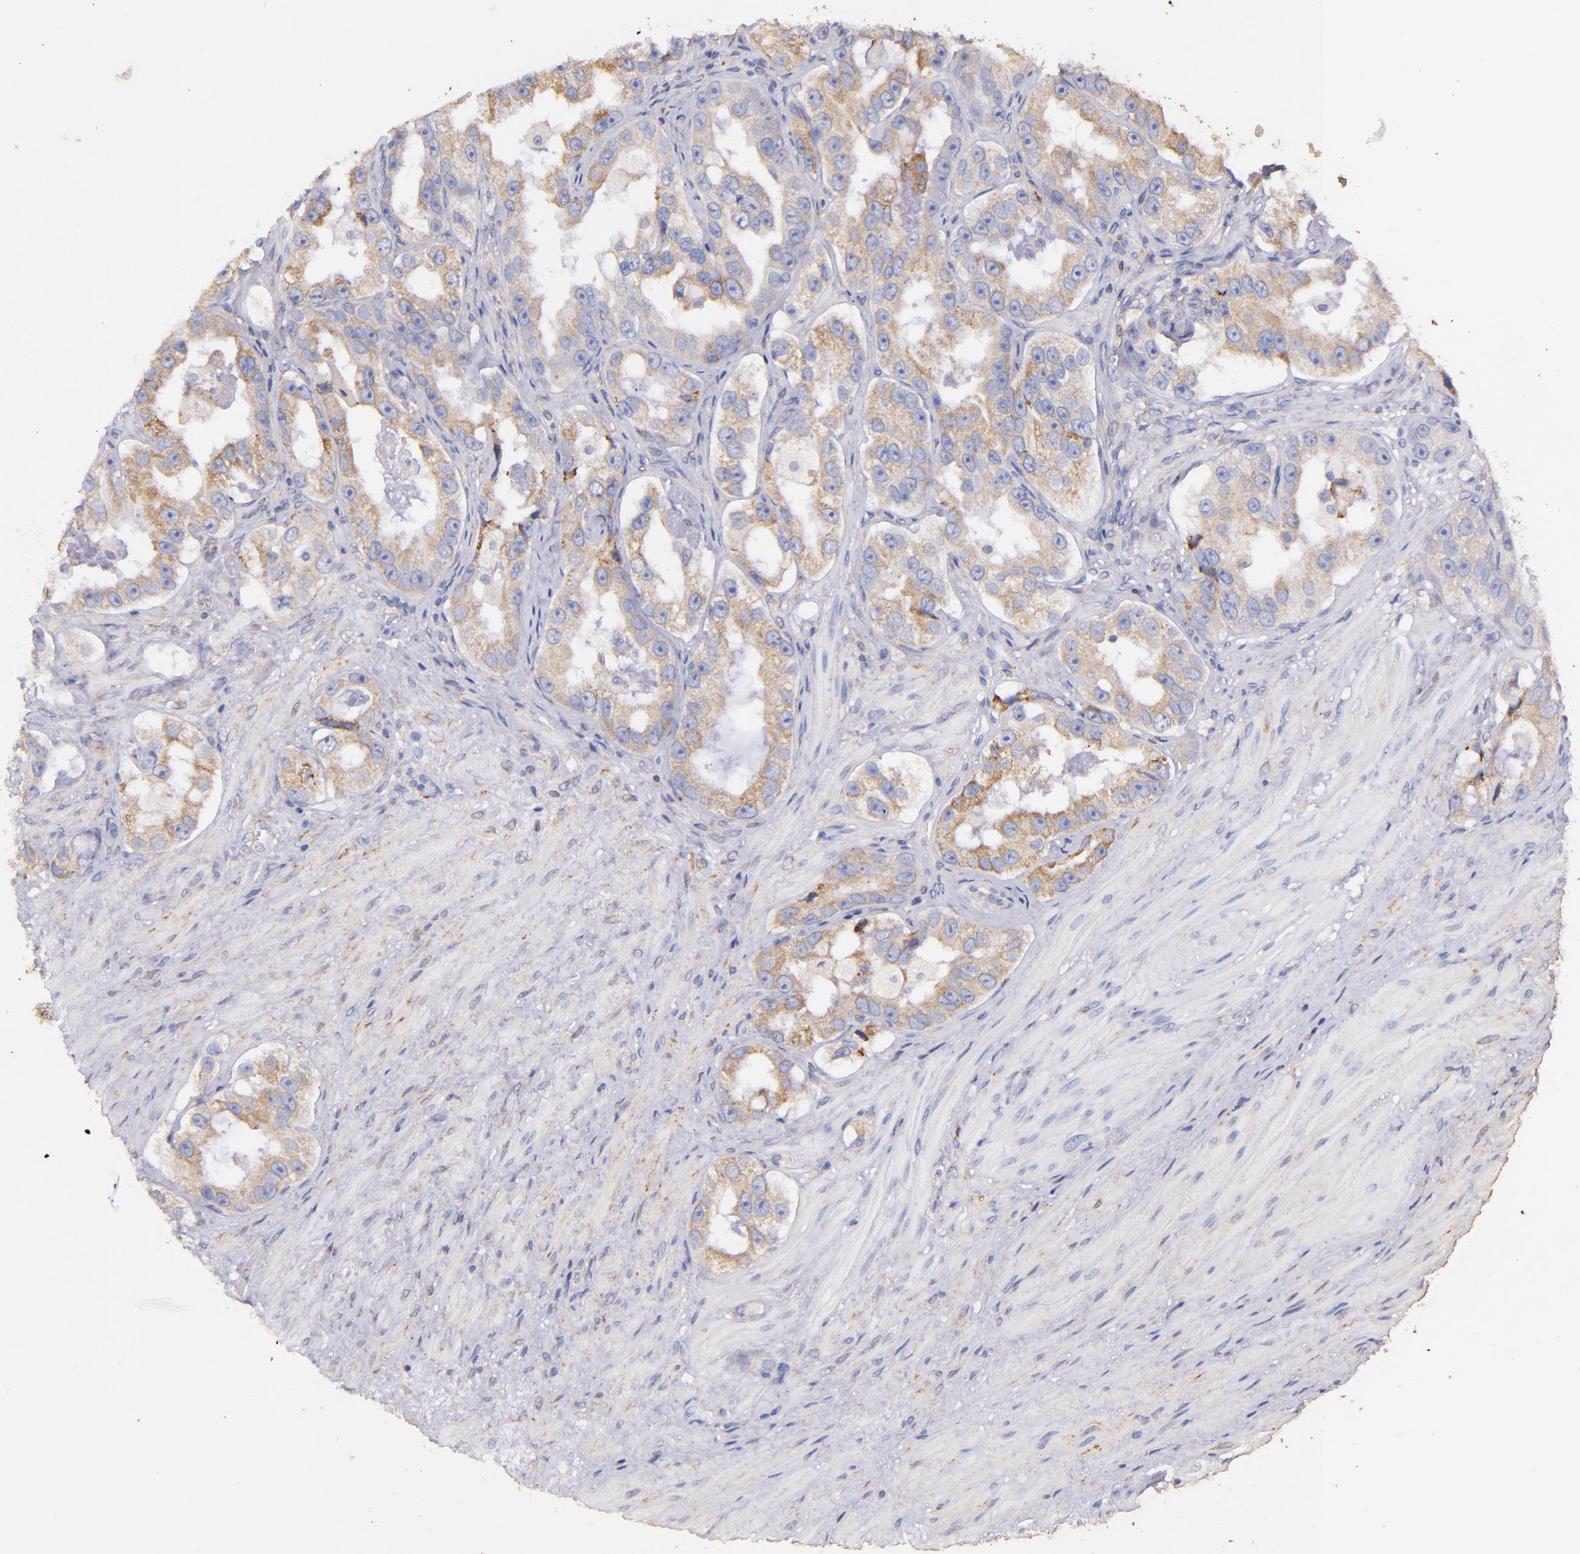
{"staining": {"intensity": "moderate", "quantity": ">75%", "location": "cytoplasmic/membranous"}, "tissue": "prostate cancer", "cell_type": "Tumor cells", "image_type": "cancer", "snomed": [{"axis": "morphology", "description": "Adenocarcinoma, High grade"}, {"axis": "topography", "description": "Prostate"}], "caption": "Moderate cytoplasmic/membranous expression is present in about >75% of tumor cells in prostate cancer.", "gene": "RET", "patient": {"sex": "male", "age": 63}}